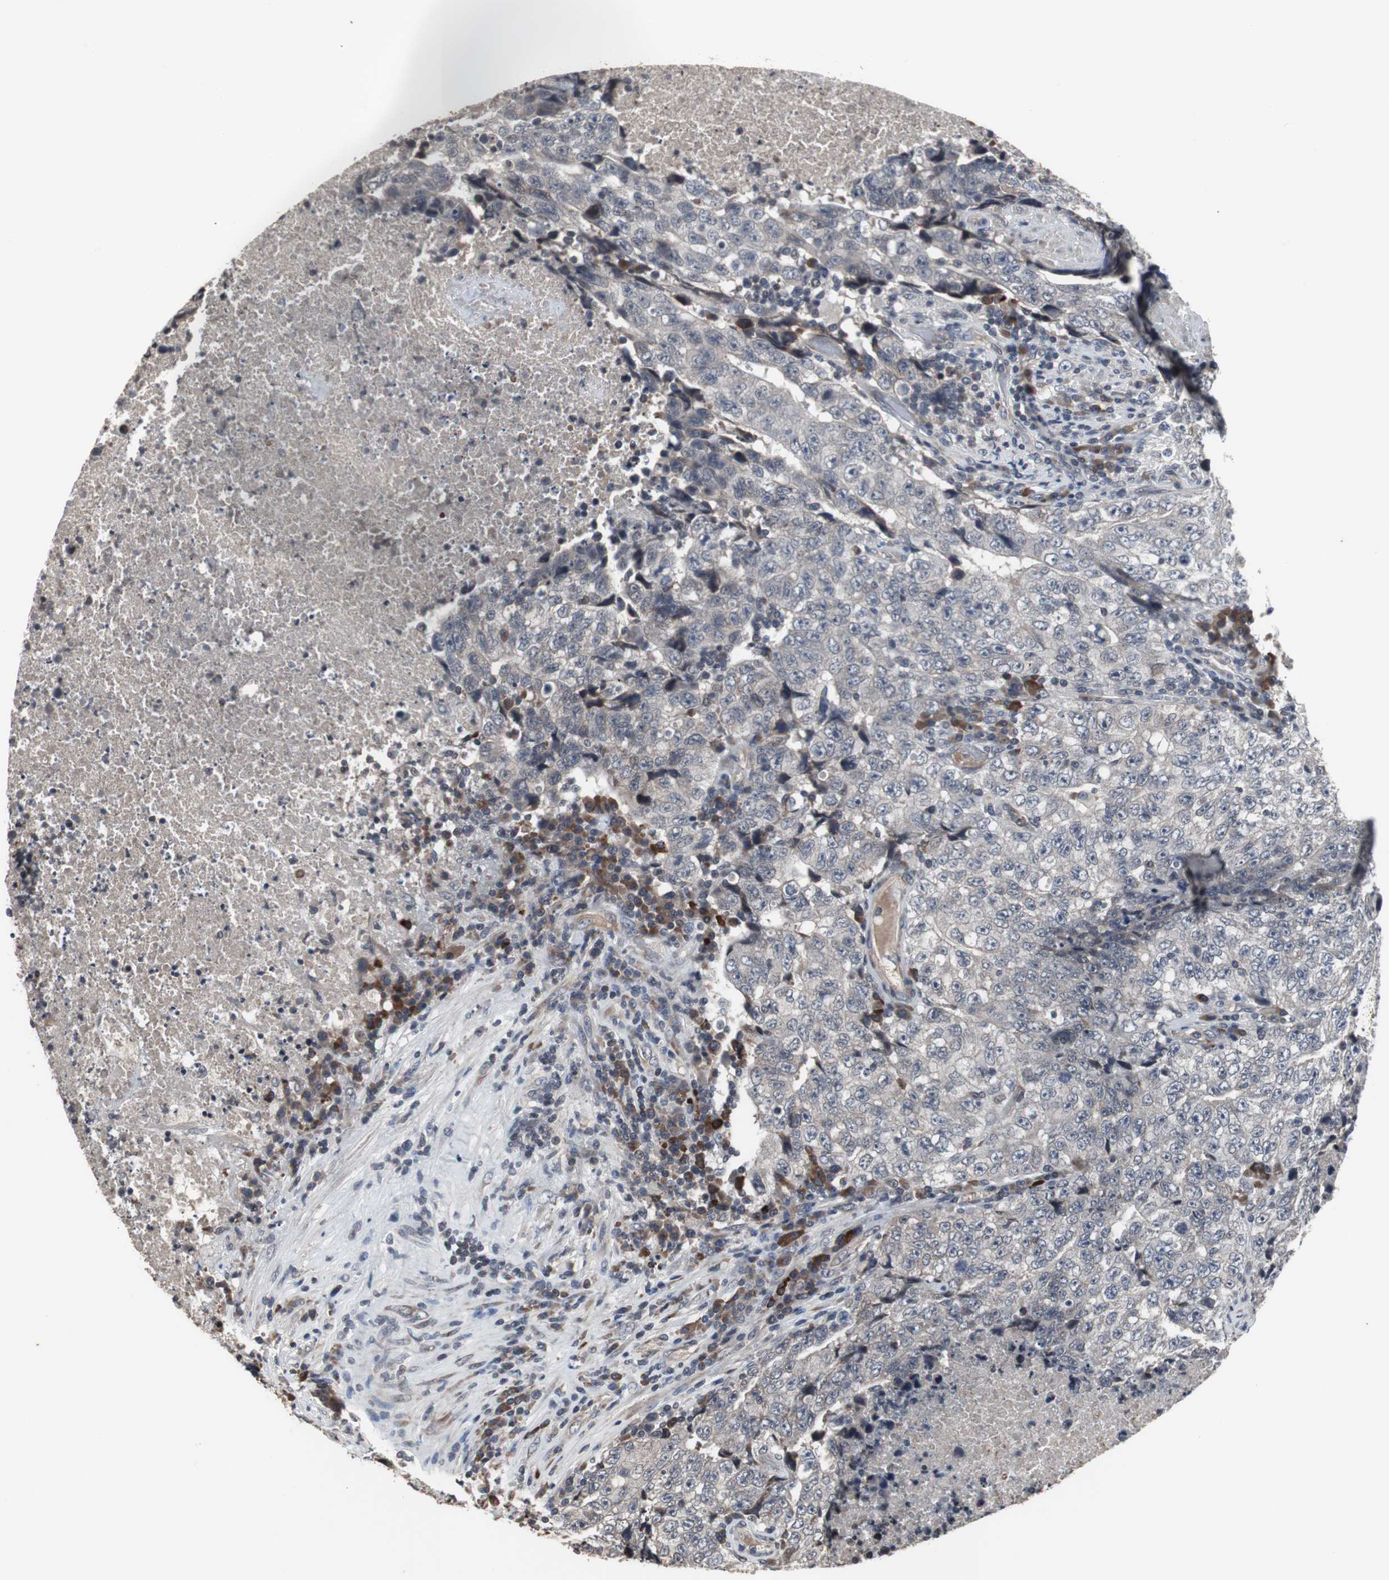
{"staining": {"intensity": "weak", "quantity": ">75%", "location": "cytoplasmic/membranous"}, "tissue": "testis cancer", "cell_type": "Tumor cells", "image_type": "cancer", "snomed": [{"axis": "morphology", "description": "Necrosis, NOS"}, {"axis": "morphology", "description": "Carcinoma, Embryonal, NOS"}, {"axis": "topography", "description": "Testis"}], "caption": "An immunohistochemistry histopathology image of tumor tissue is shown. Protein staining in brown highlights weak cytoplasmic/membranous positivity in testis cancer (embryonal carcinoma) within tumor cells. (DAB (3,3'-diaminobenzidine) IHC with brightfield microscopy, high magnification).", "gene": "CRADD", "patient": {"sex": "male", "age": 19}}